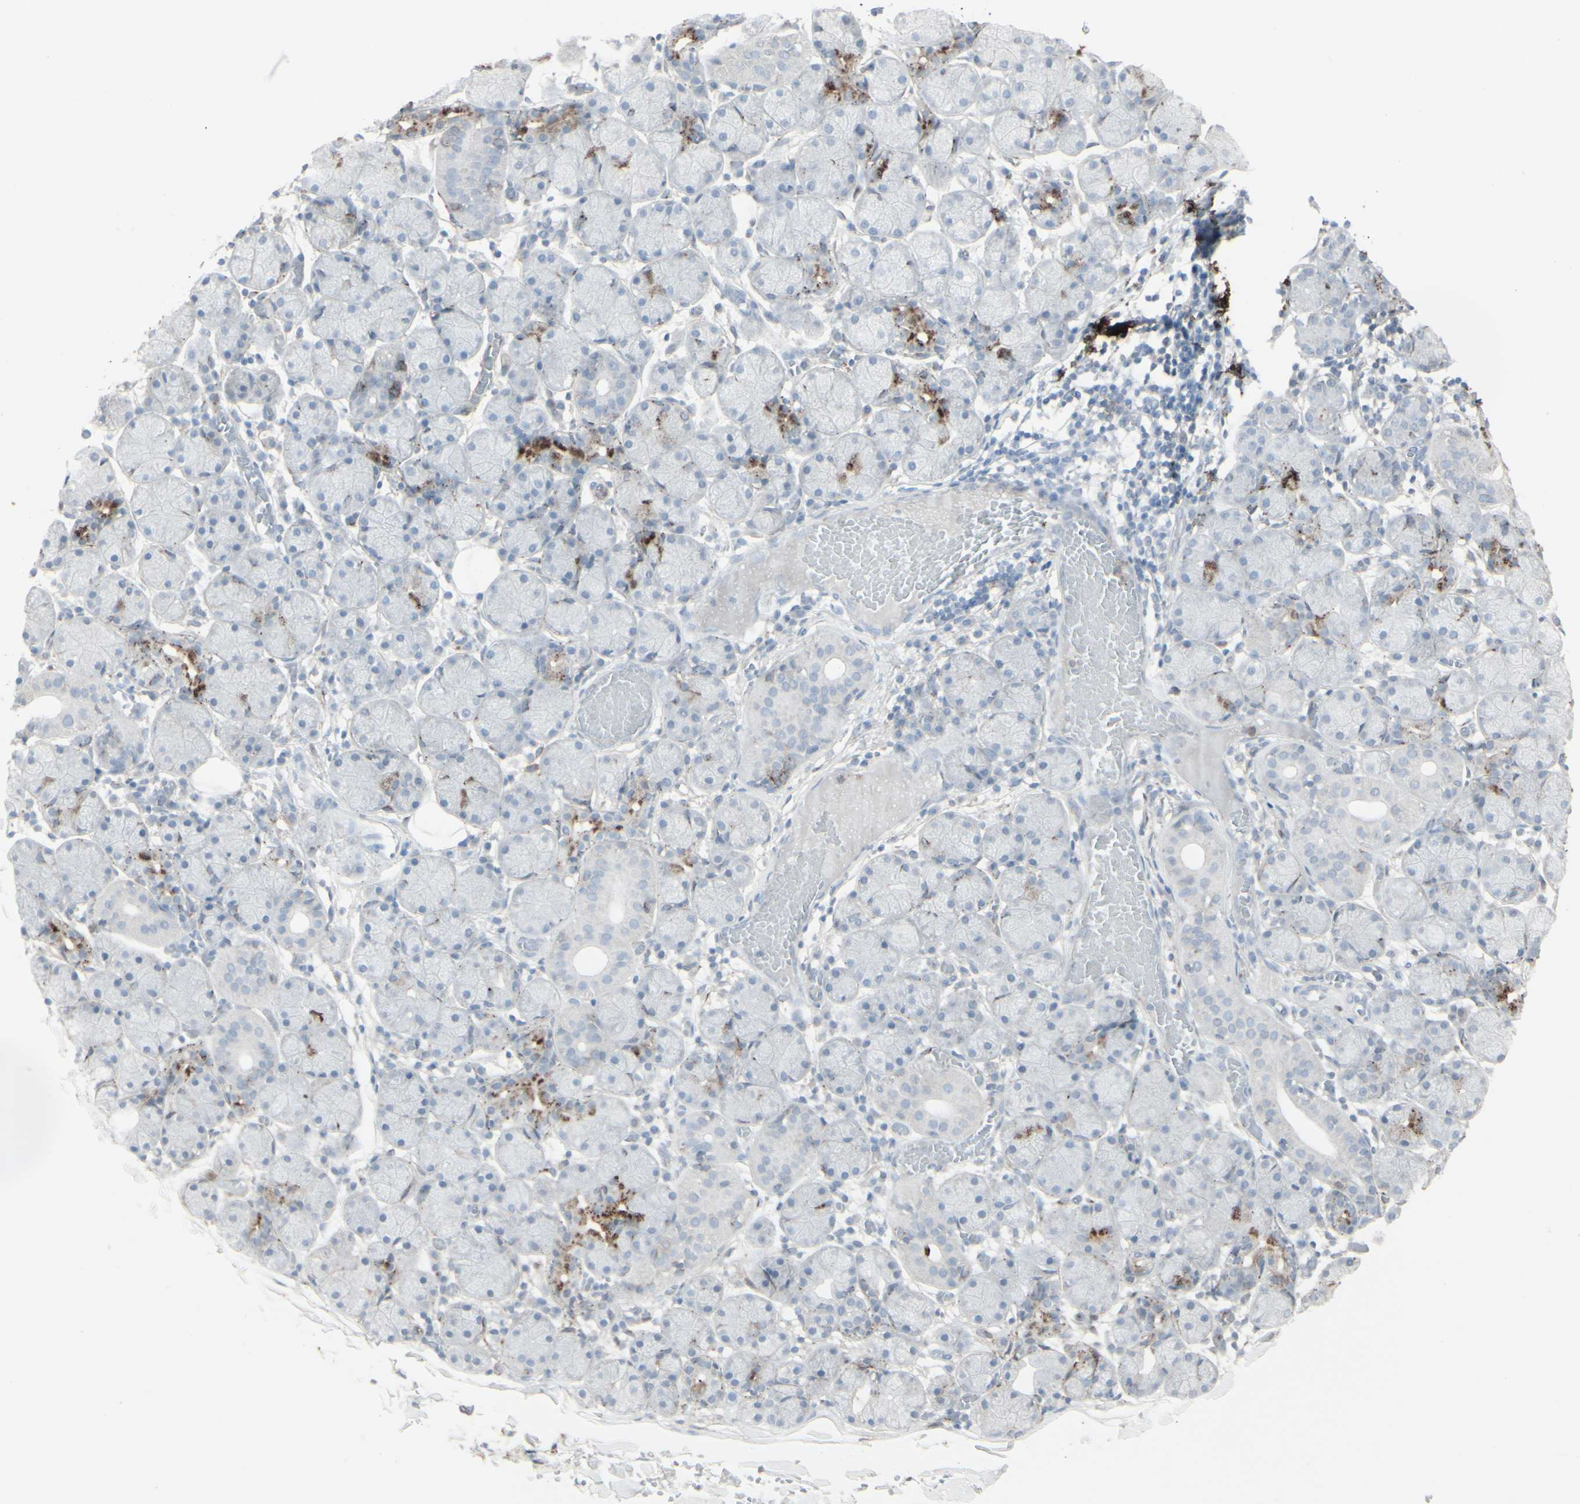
{"staining": {"intensity": "negative", "quantity": "none", "location": "none"}, "tissue": "salivary gland", "cell_type": "Glandular cells", "image_type": "normal", "snomed": [{"axis": "morphology", "description": "Normal tissue, NOS"}, {"axis": "topography", "description": "Salivary gland"}], "caption": "A high-resolution photomicrograph shows immunohistochemistry staining of unremarkable salivary gland, which exhibits no significant staining in glandular cells. (Brightfield microscopy of DAB (3,3'-diaminobenzidine) IHC at high magnification).", "gene": "GJA1", "patient": {"sex": "female", "age": 24}}